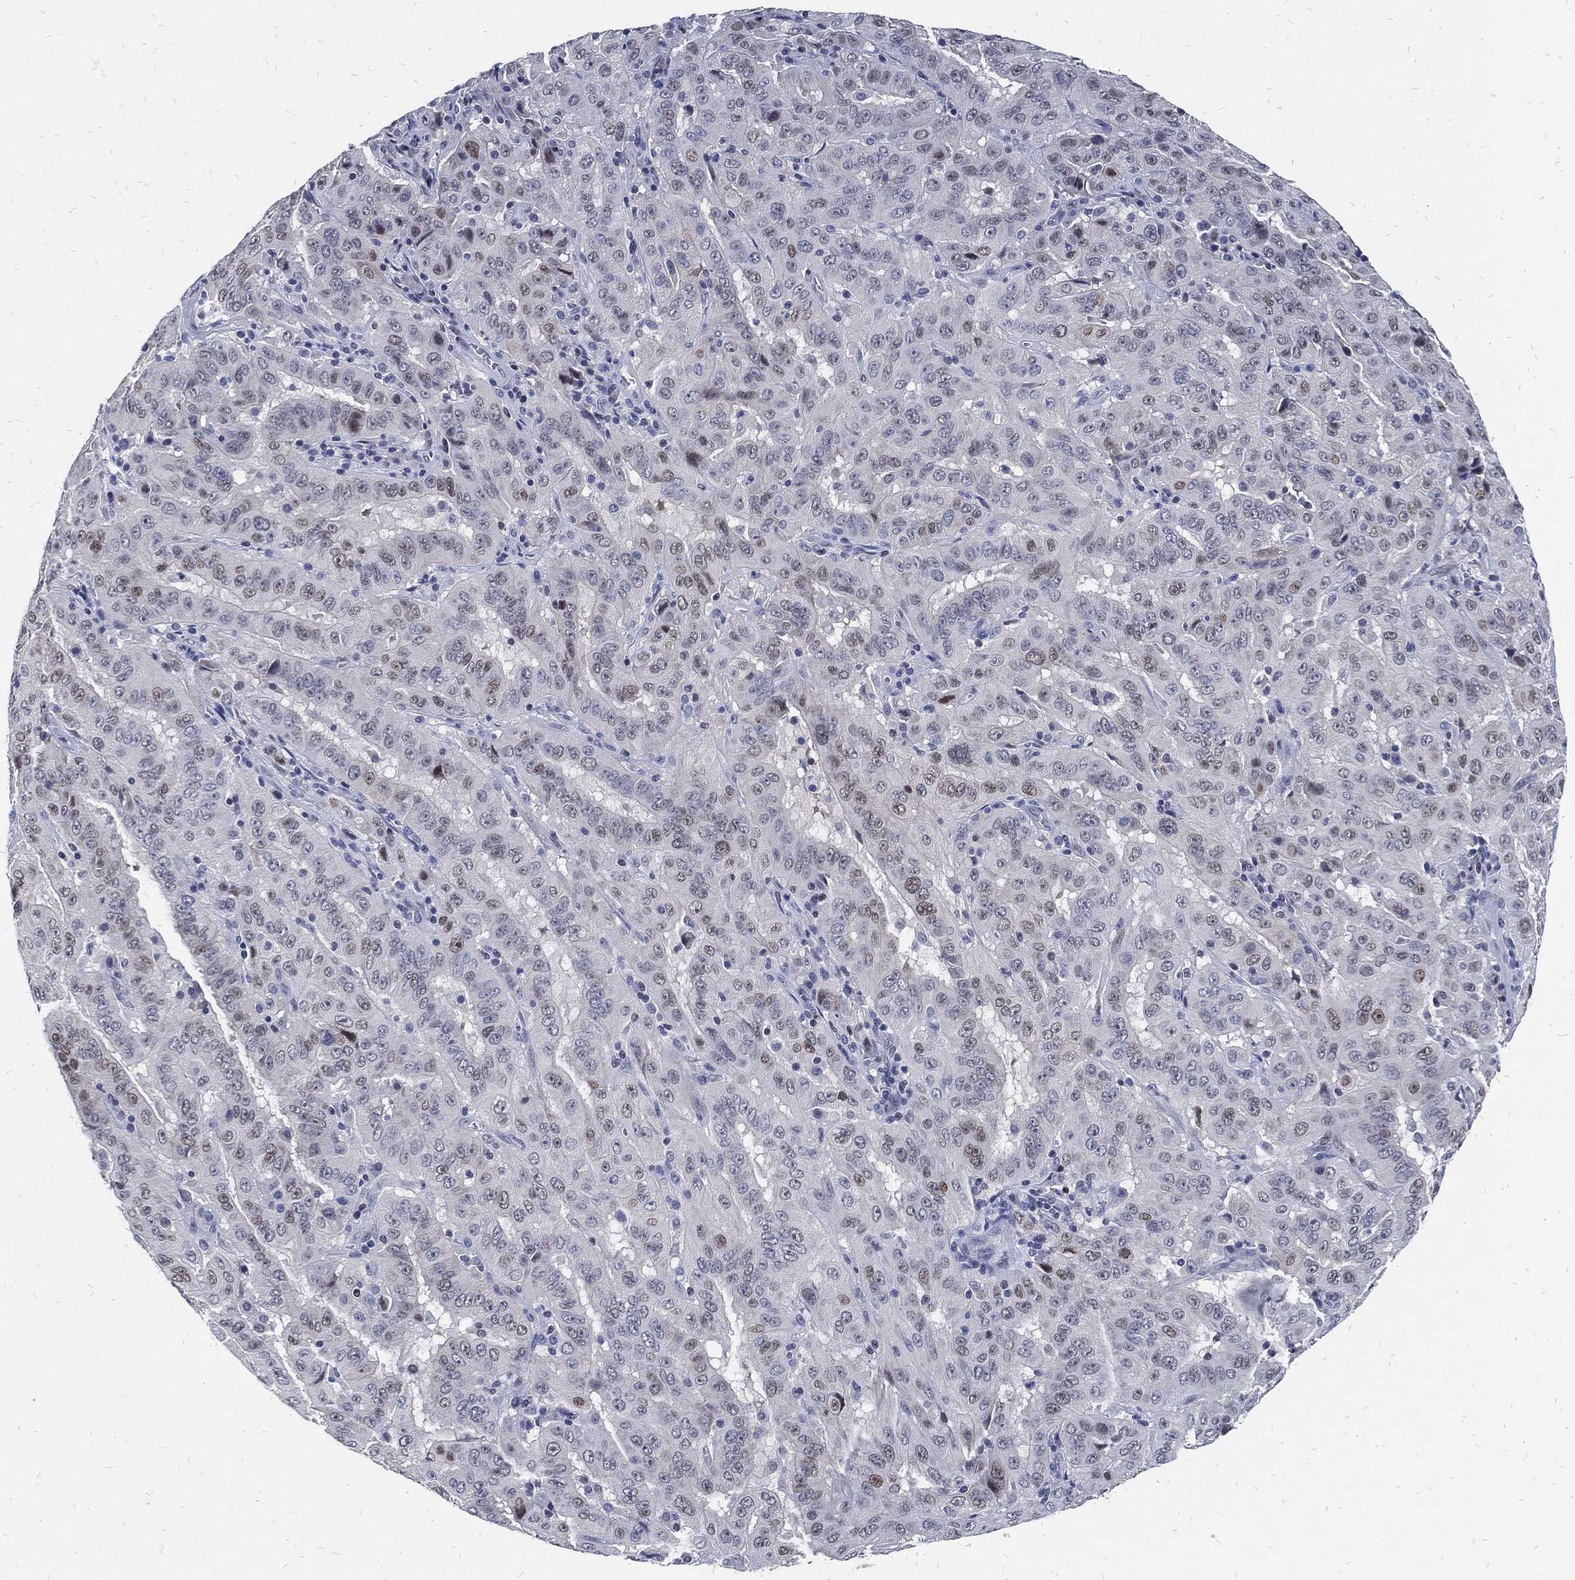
{"staining": {"intensity": "negative", "quantity": "none", "location": "none"}, "tissue": "pancreatic cancer", "cell_type": "Tumor cells", "image_type": "cancer", "snomed": [{"axis": "morphology", "description": "Adenocarcinoma, NOS"}, {"axis": "topography", "description": "Pancreas"}], "caption": "There is no significant staining in tumor cells of pancreatic adenocarcinoma. (Brightfield microscopy of DAB immunohistochemistry (IHC) at high magnification).", "gene": "JUN", "patient": {"sex": "male", "age": 63}}